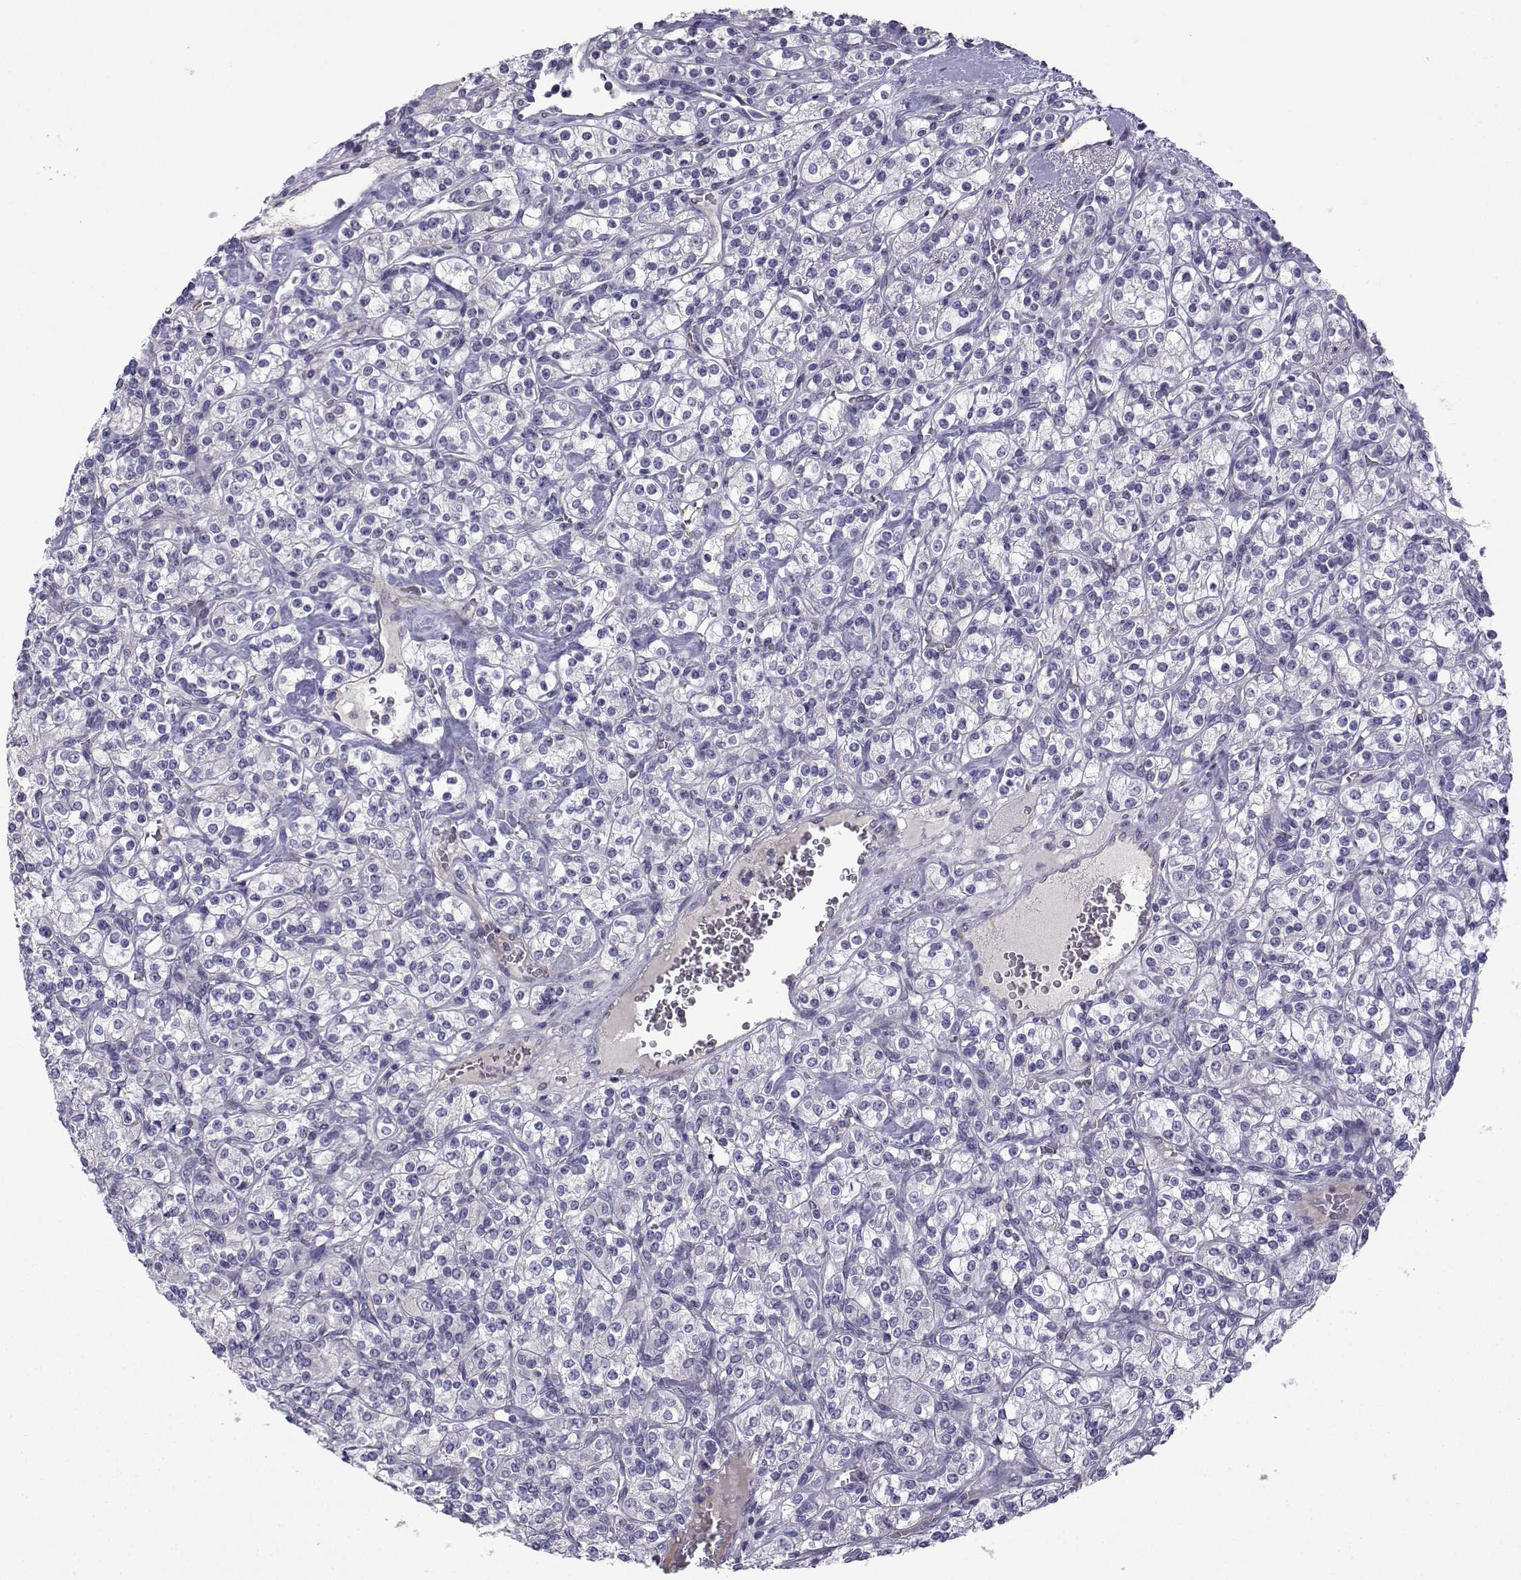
{"staining": {"intensity": "negative", "quantity": "none", "location": "none"}, "tissue": "renal cancer", "cell_type": "Tumor cells", "image_type": "cancer", "snomed": [{"axis": "morphology", "description": "Adenocarcinoma, NOS"}, {"axis": "topography", "description": "Kidney"}], "caption": "Histopathology image shows no significant protein positivity in tumor cells of adenocarcinoma (renal).", "gene": "SPACA7", "patient": {"sex": "male", "age": 77}}